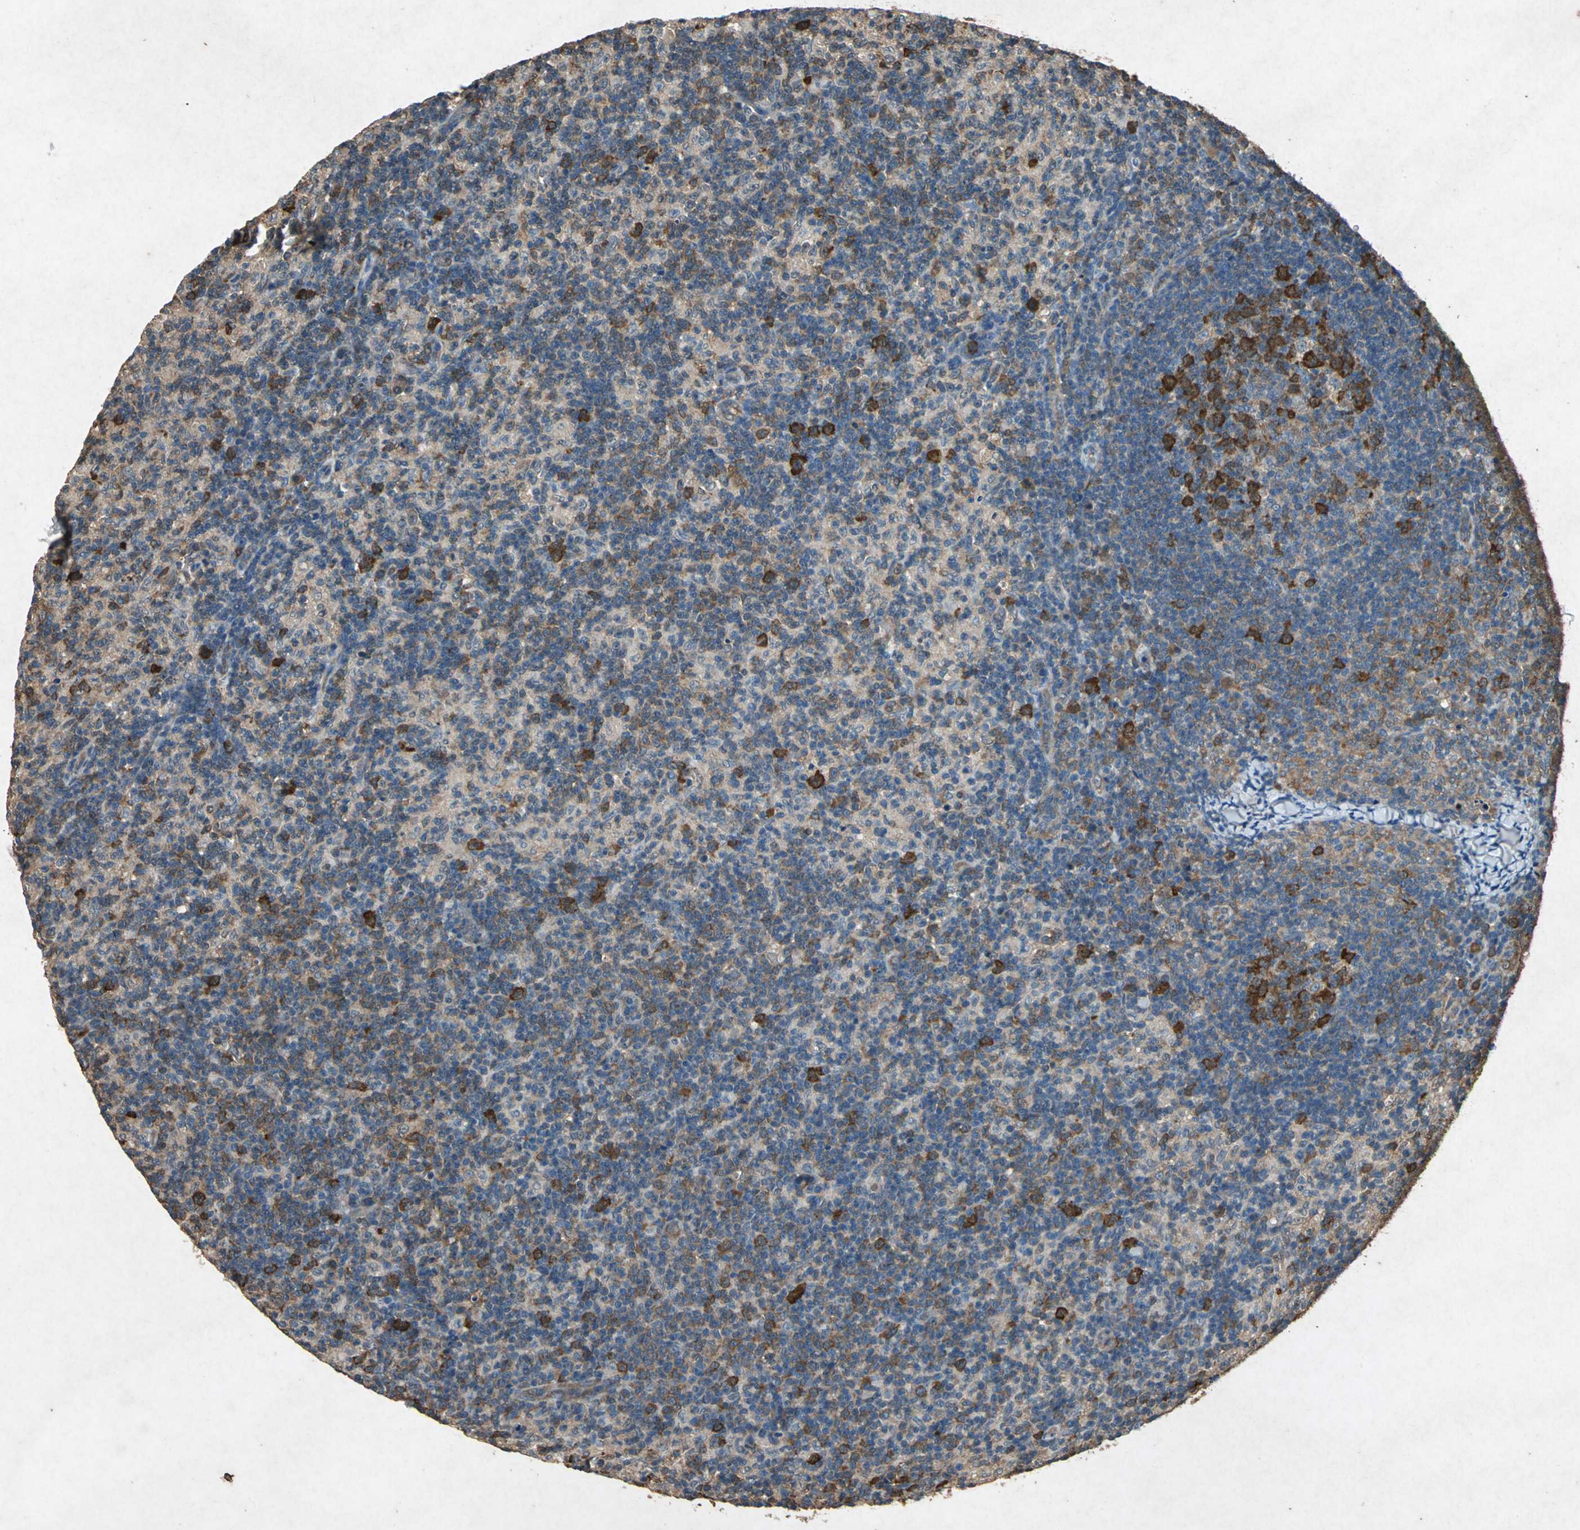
{"staining": {"intensity": "strong", "quantity": ">75%", "location": "cytoplasmic/membranous"}, "tissue": "lymph node", "cell_type": "Germinal center cells", "image_type": "normal", "snomed": [{"axis": "morphology", "description": "Normal tissue, NOS"}, {"axis": "morphology", "description": "Inflammation, NOS"}, {"axis": "topography", "description": "Lymph node"}], "caption": "Protein expression analysis of unremarkable lymph node displays strong cytoplasmic/membranous expression in approximately >75% of germinal center cells. (DAB IHC with brightfield microscopy, high magnification).", "gene": "HSP90AB1", "patient": {"sex": "male", "age": 55}}